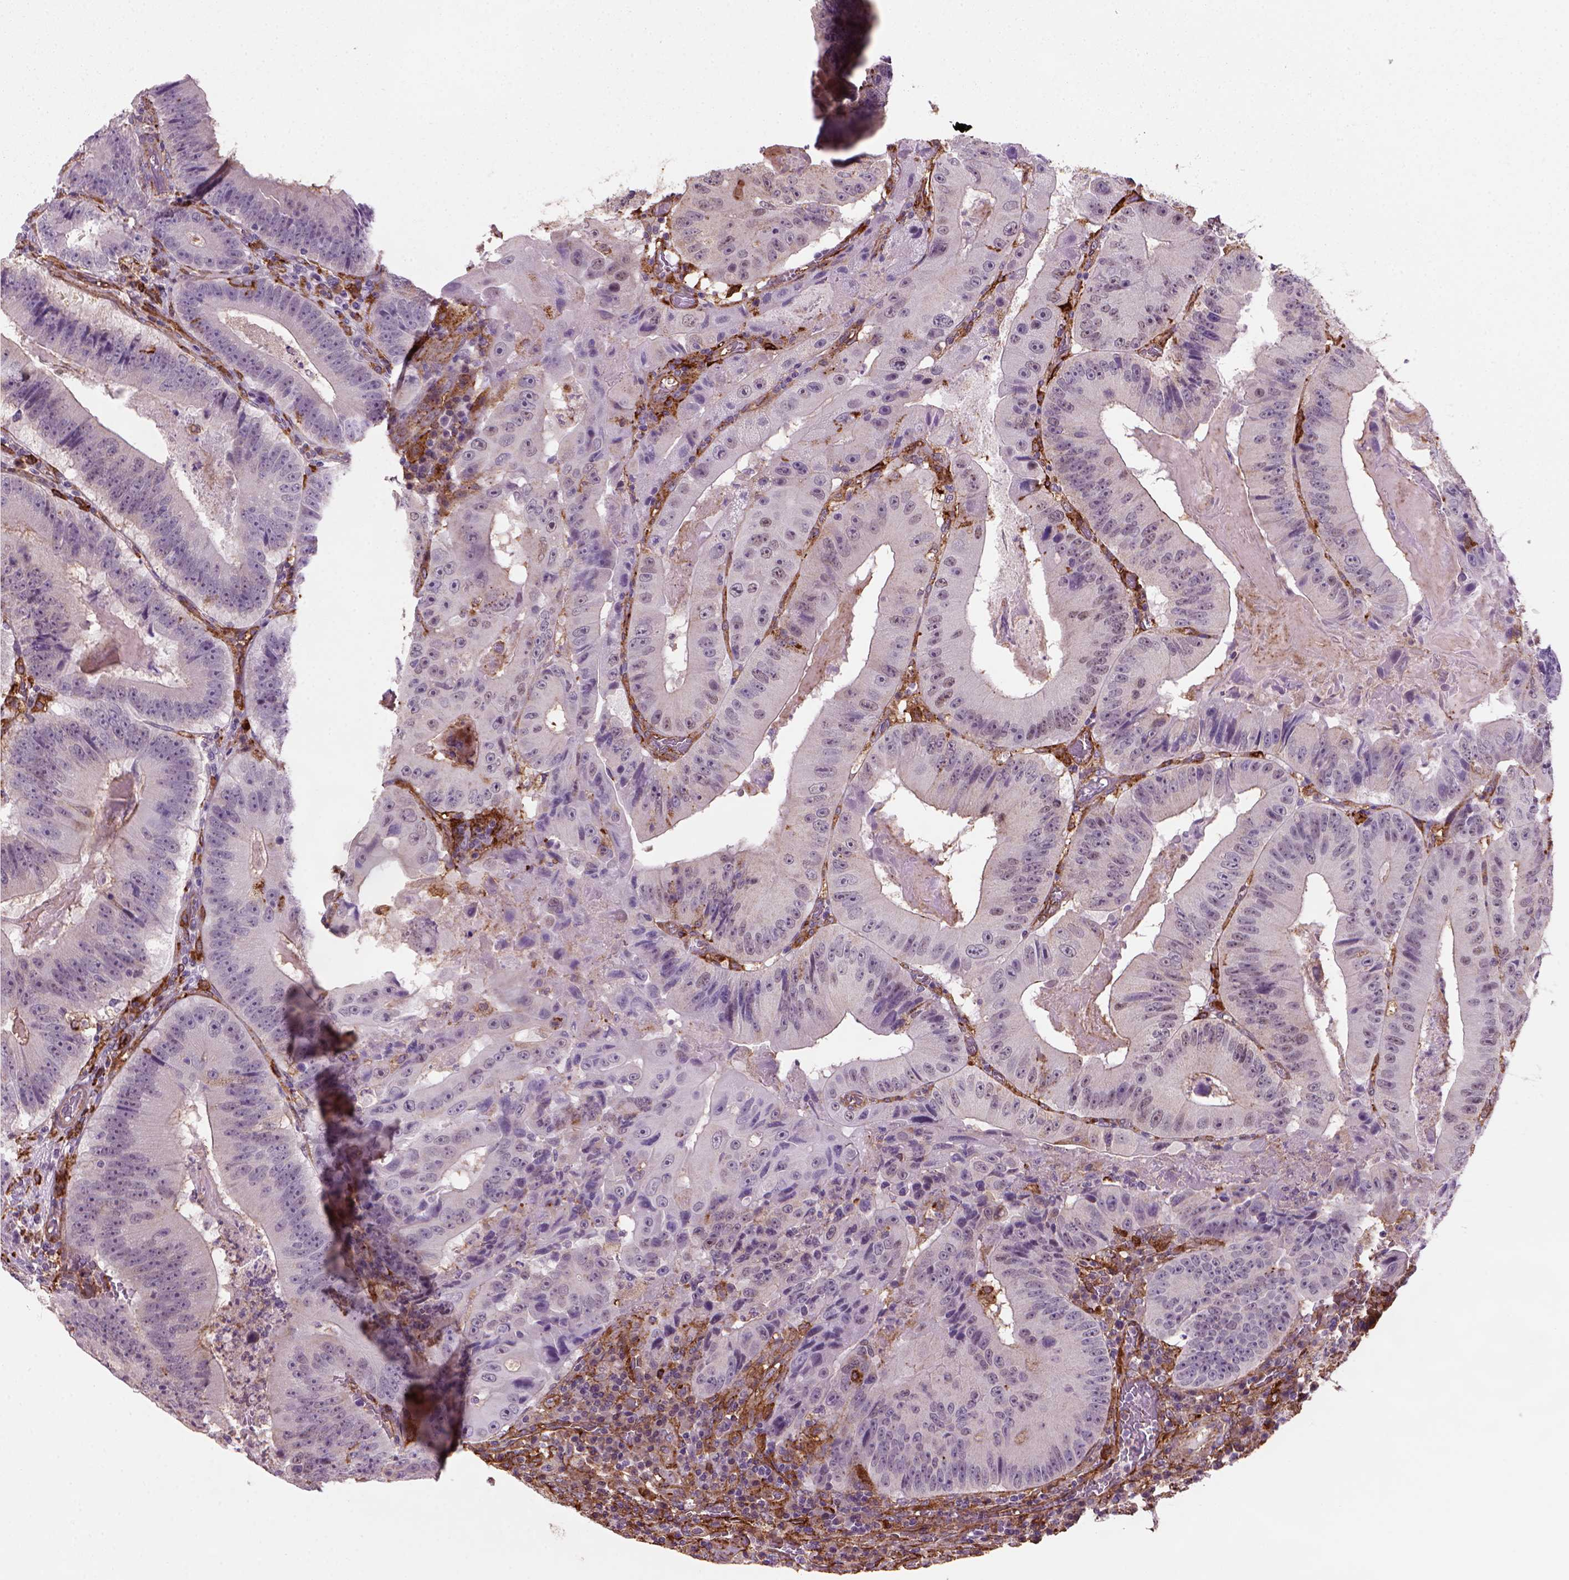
{"staining": {"intensity": "negative", "quantity": "none", "location": "none"}, "tissue": "colorectal cancer", "cell_type": "Tumor cells", "image_type": "cancer", "snomed": [{"axis": "morphology", "description": "Adenocarcinoma, NOS"}, {"axis": "topography", "description": "Colon"}], "caption": "This is a histopathology image of IHC staining of colorectal cancer, which shows no staining in tumor cells.", "gene": "MARCKS", "patient": {"sex": "female", "age": 86}}